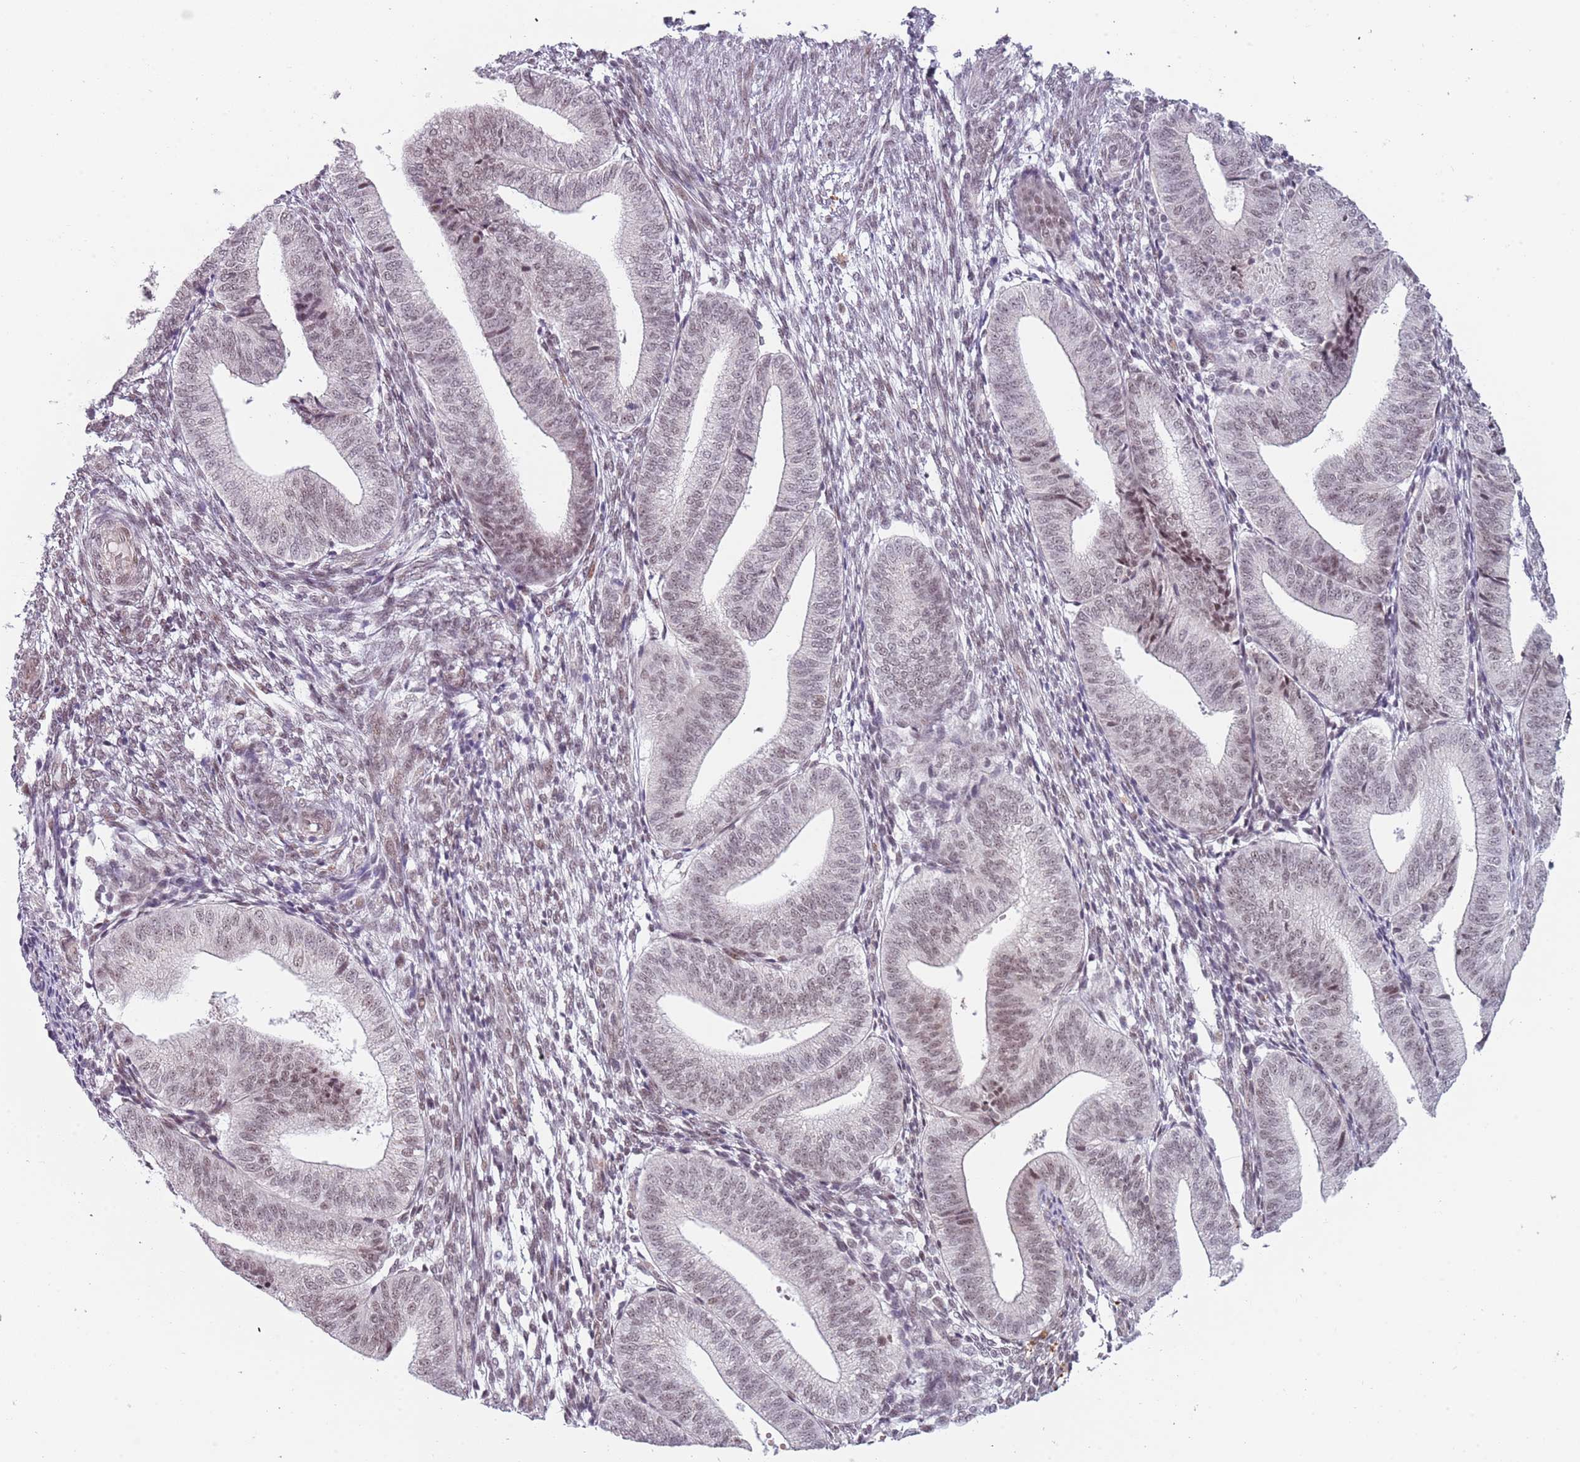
{"staining": {"intensity": "weak", "quantity": "<25%", "location": "nuclear"}, "tissue": "endometrium", "cell_type": "Cells in endometrial stroma", "image_type": "normal", "snomed": [{"axis": "morphology", "description": "Normal tissue, NOS"}, {"axis": "topography", "description": "Endometrium"}], "caption": "Immunohistochemistry image of normal endometrium stained for a protein (brown), which demonstrates no positivity in cells in endometrial stroma.", "gene": "REXO4", "patient": {"sex": "female", "age": 34}}